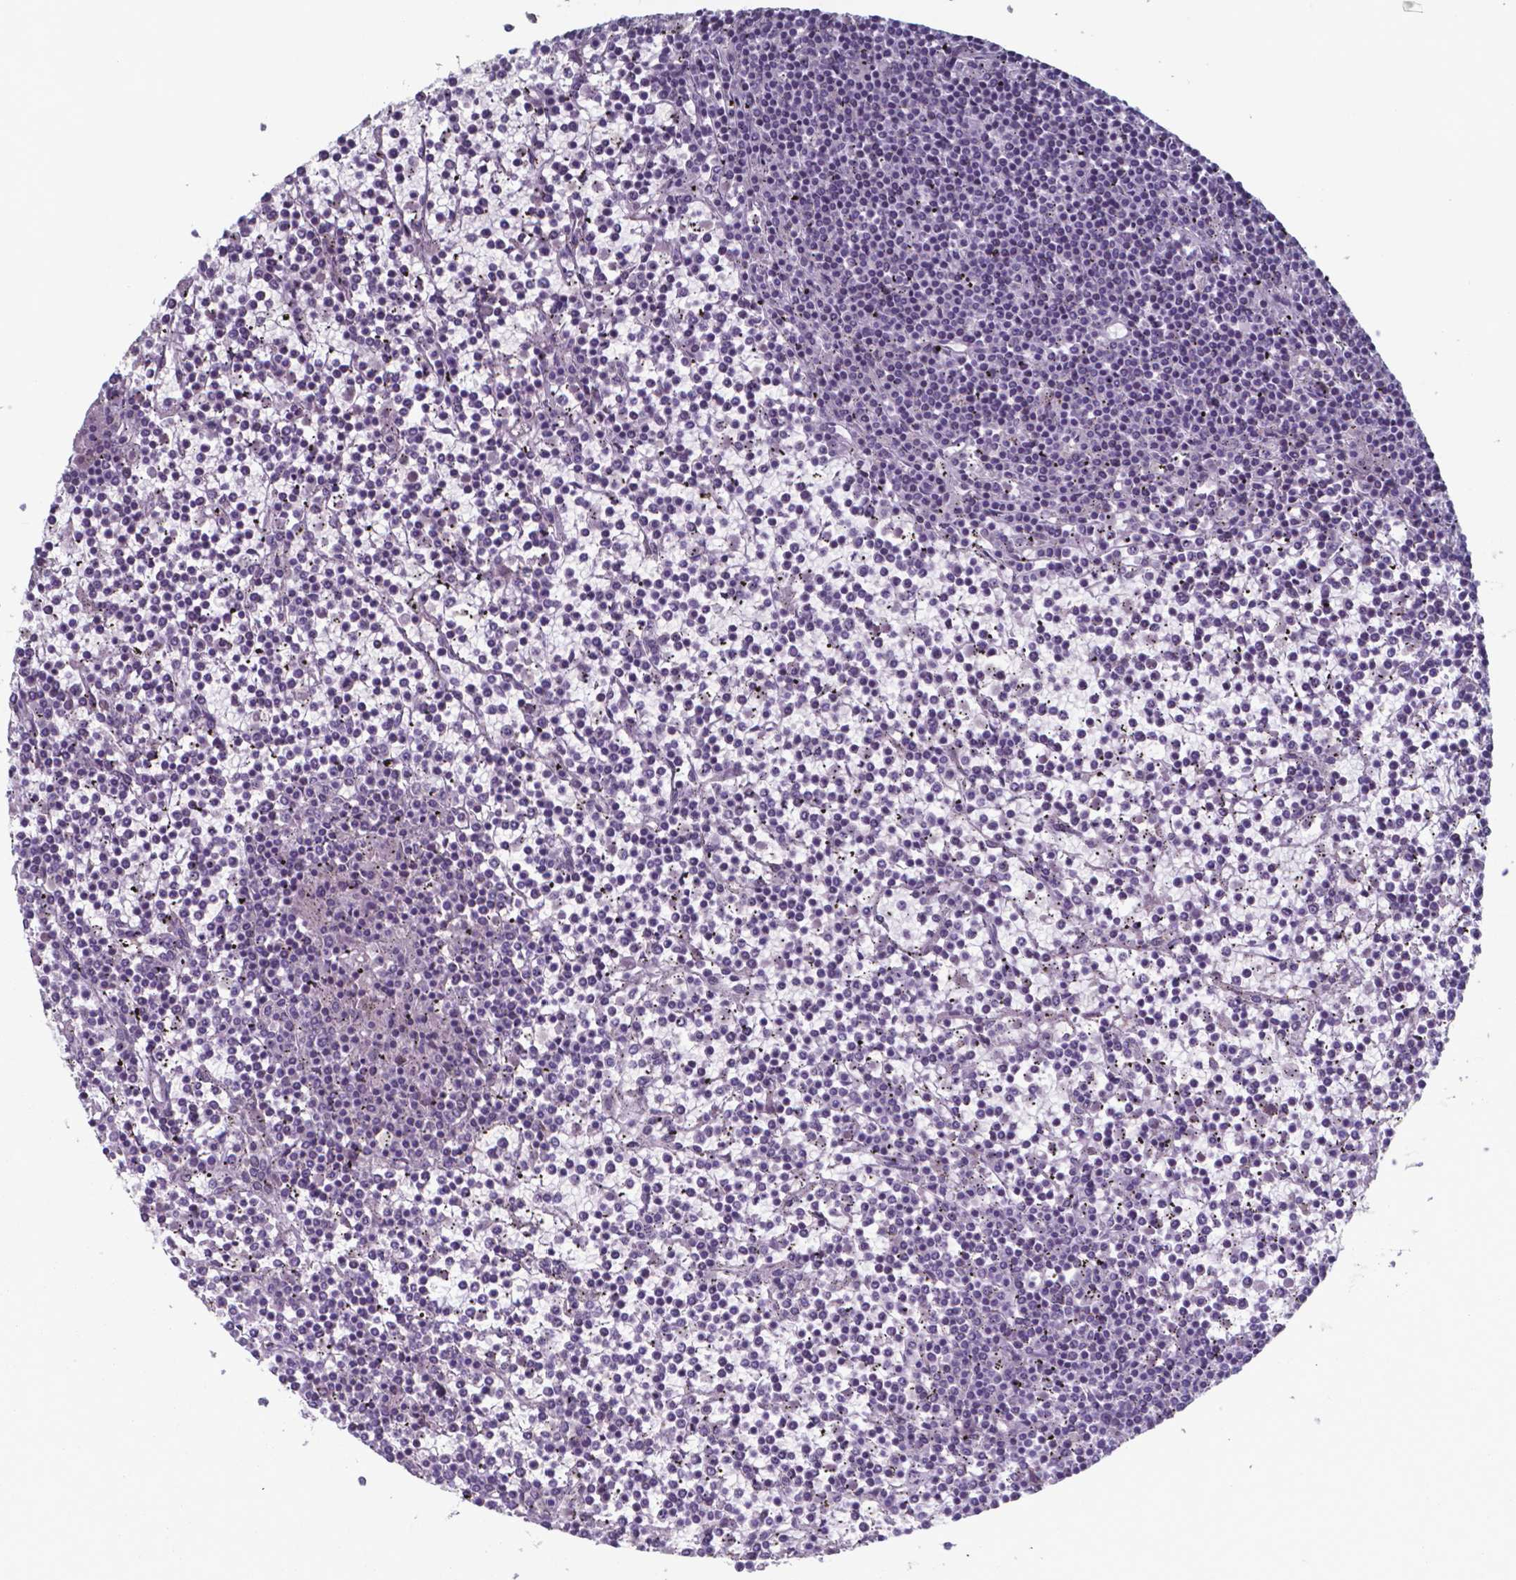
{"staining": {"intensity": "negative", "quantity": "none", "location": "none"}, "tissue": "lymphoma", "cell_type": "Tumor cells", "image_type": "cancer", "snomed": [{"axis": "morphology", "description": "Malignant lymphoma, non-Hodgkin's type, Low grade"}, {"axis": "topography", "description": "Spleen"}], "caption": "Lymphoma stained for a protein using IHC displays no staining tumor cells.", "gene": "TDP2", "patient": {"sex": "female", "age": 19}}